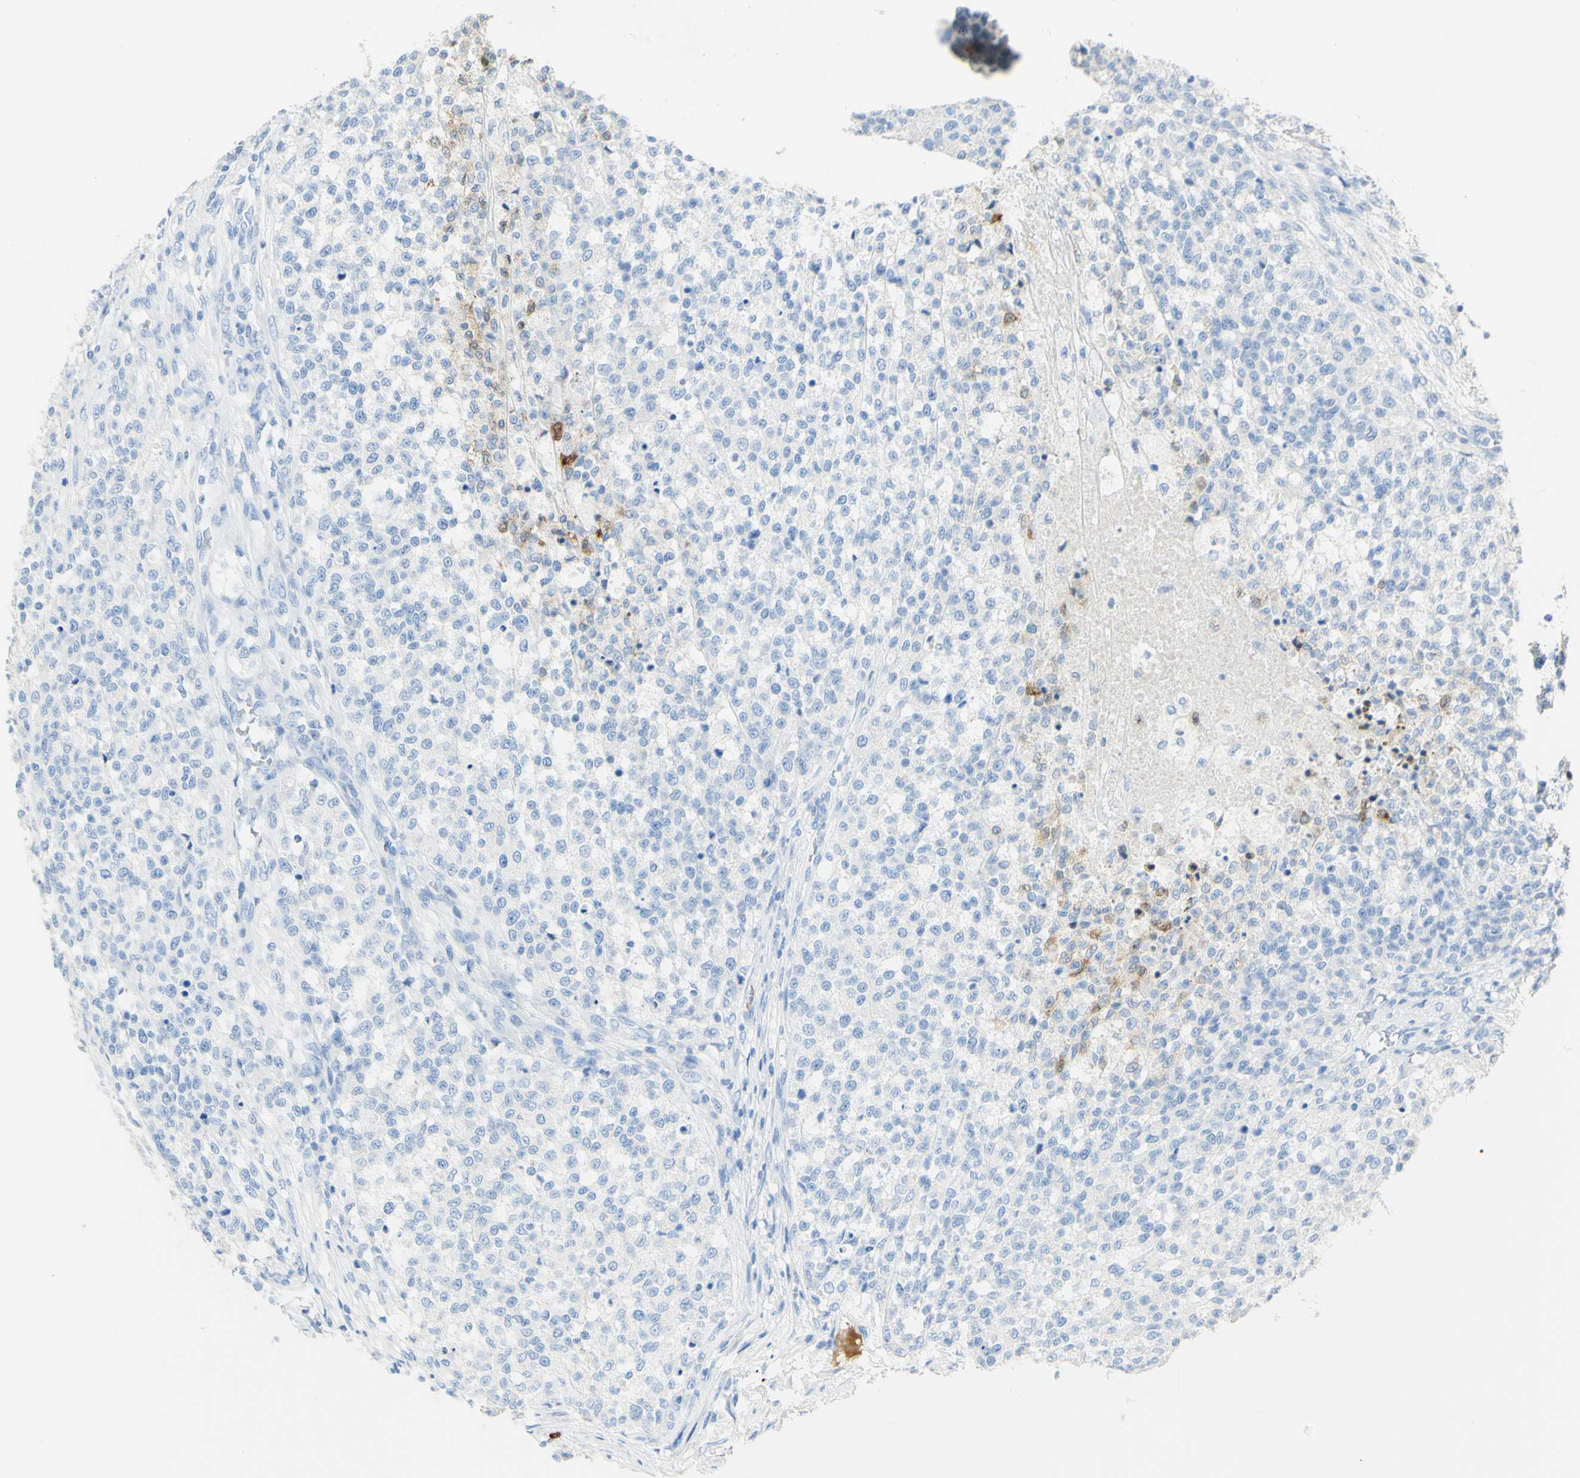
{"staining": {"intensity": "moderate", "quantity": "<25%", "location": "cytoplasmic/membranous"}, "tissue": "testis cancer", "cell_type": "Tumor cells", "image_type": "cancer", "snomed": [{"axis": "morphology", "description": "Seminoma, NOS"}, {"axis": "topography", "description": "Testis"}], "caption": "DAB immunohistochemical staining of testis cancer (seminoma) shows moderate cytoplasmic/membranous protein staining in approximately <25% of tumor cells.", "gene": "PIGR", "patient": {"sex": "male", "age": 59}}